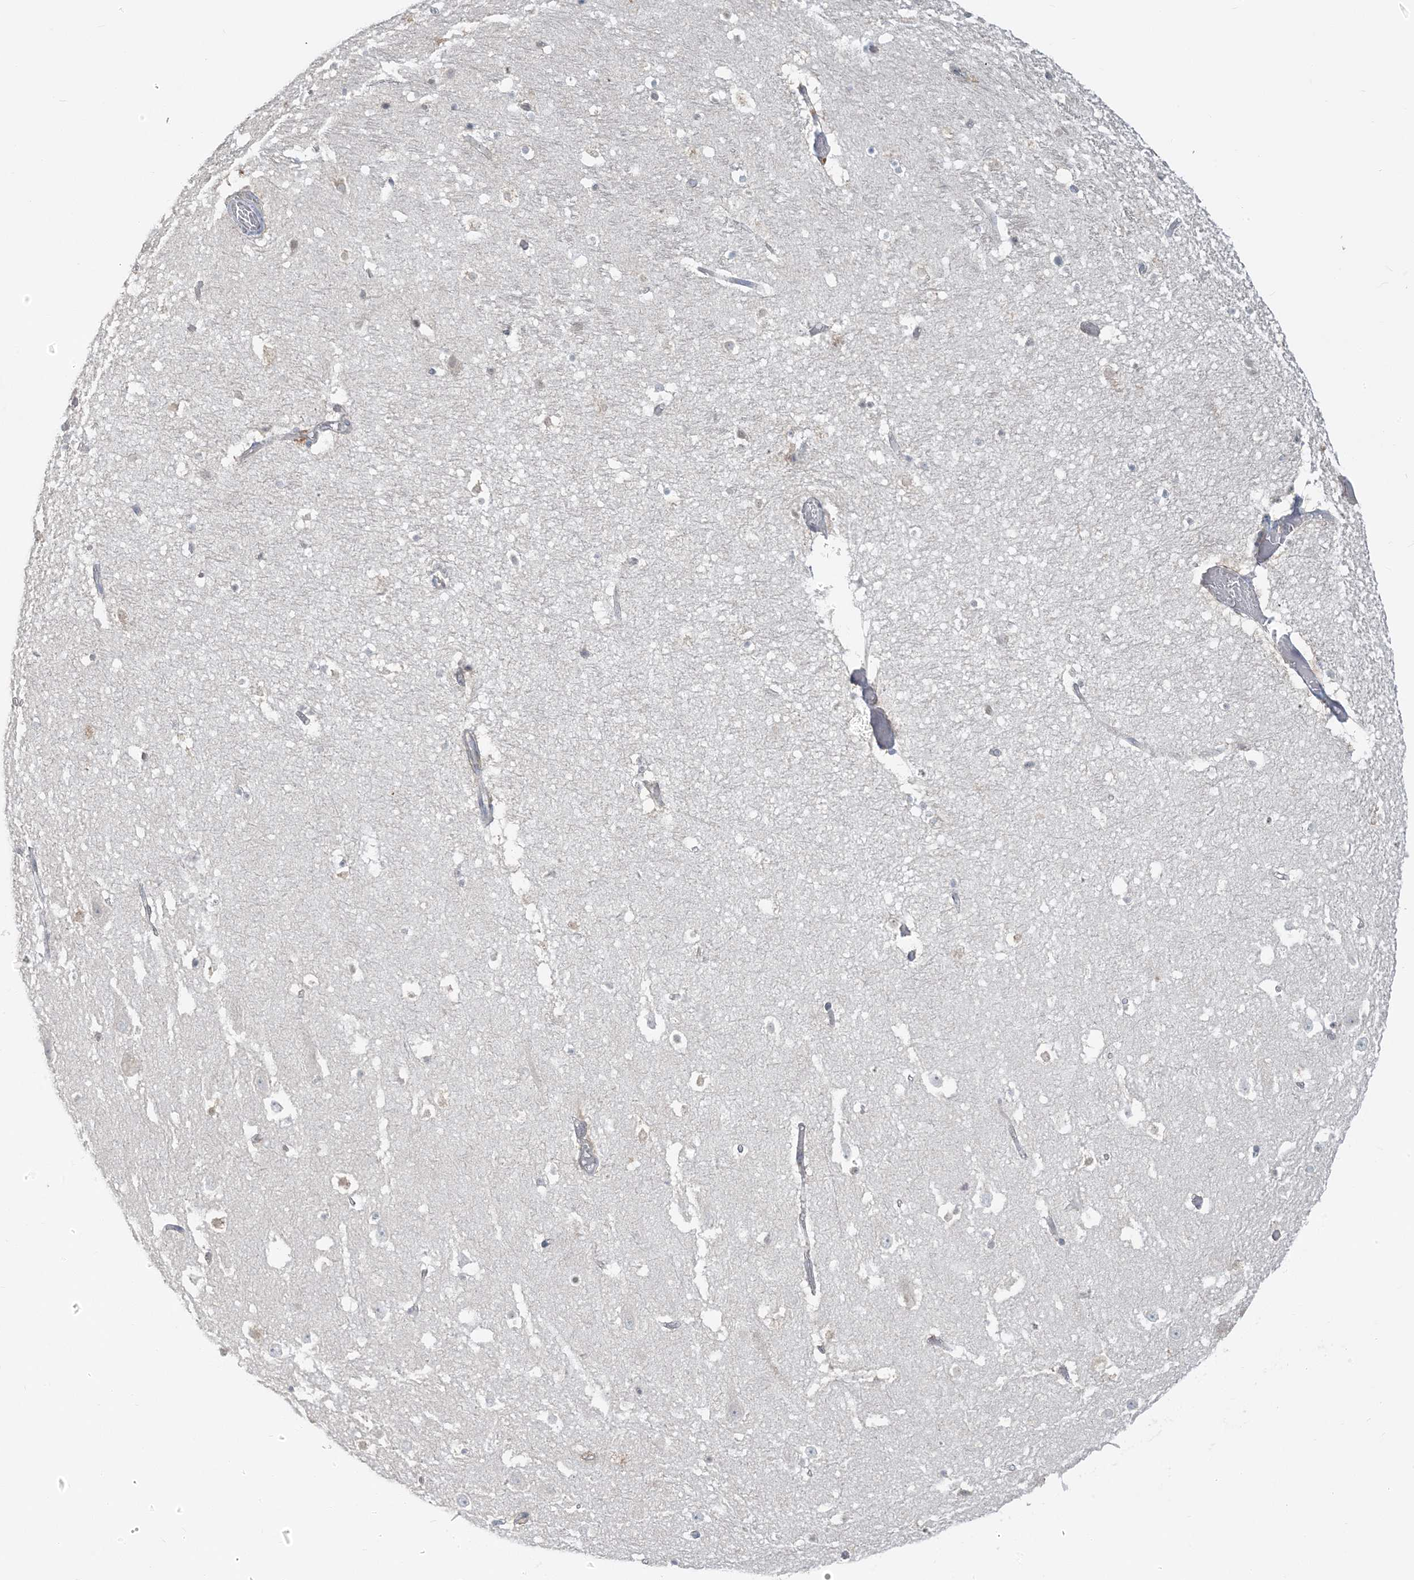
{"staining": {"intensity": "negative", "quantity": "none", "location": "none"}, "tissue": "hippocampus", "cell_type": "Glial cells", "image_type": "normal", "snomed": [{"axis": "morphology", "description": "Normal tissue, NOS"}, {"axis": "topography", "description": "Hippocampus"}], "caption": "Immunohistochemistry (IHC) histopathology image of benign hippocampus stained for a protein (brown), which reveals no staining in glial cells. (DAB (3,3'-diaminobenzidine) immunohistochemistry (IHC) with hematoxylin counter stain).", "gene": "EEFSEC", "patient": {"sex": "female", "age": 52}}